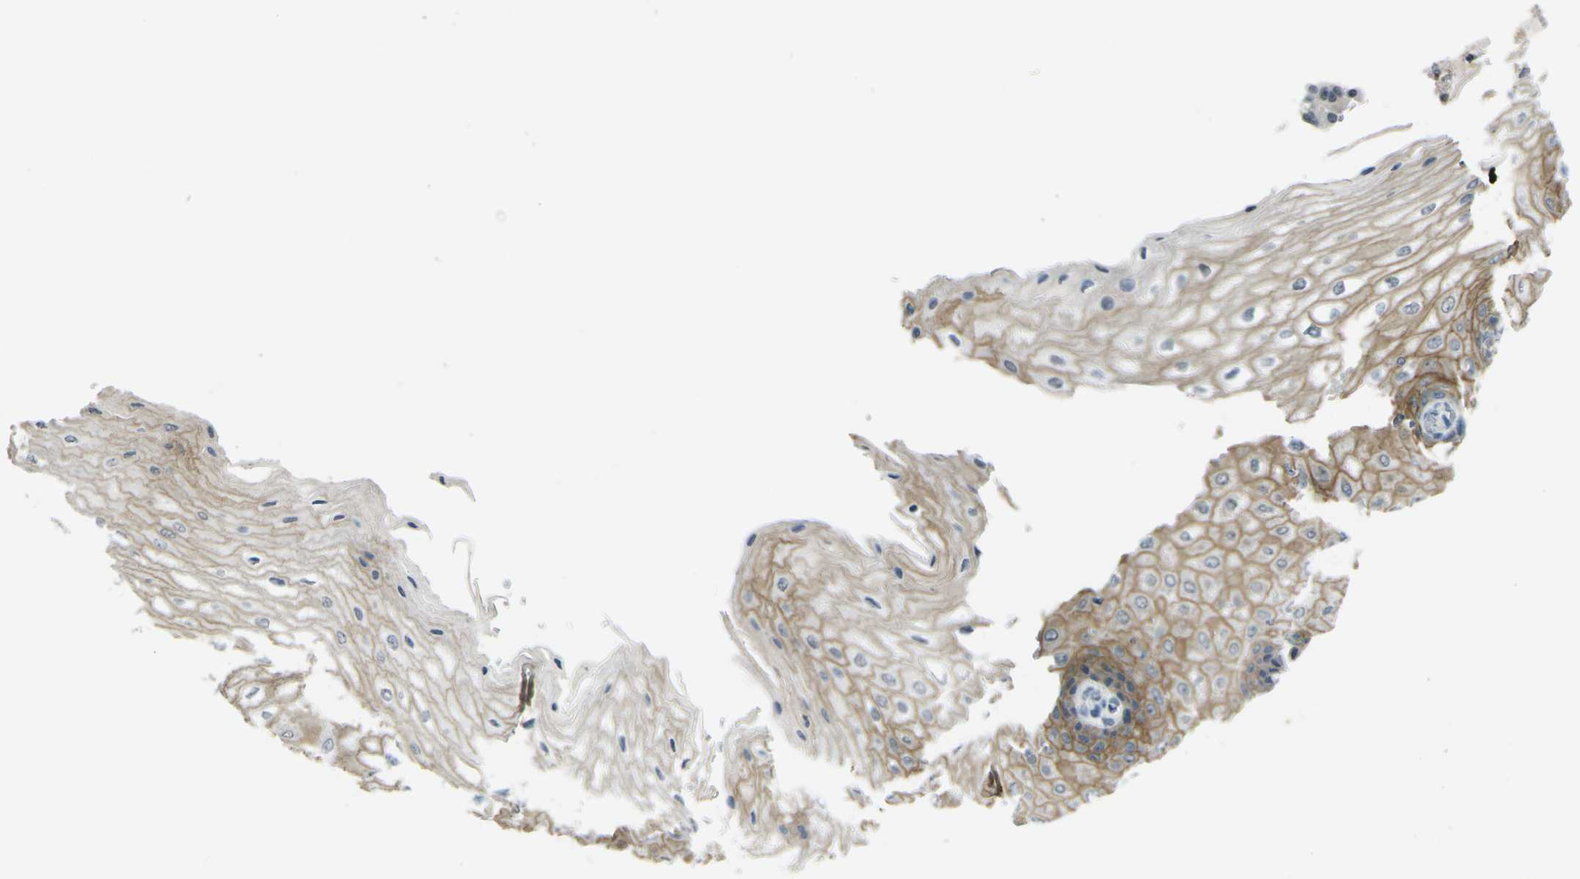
{"staining": {"intensity": "moderate", "quantity": ">75%", "location": "cytoplasmic/membranous"}, "tissue": "esophagus", "cell_type": "Squamous epithelial cells", "image_type": "normal", "snomed": [{"axis": "morphology", "description": "Normal tissue, NOS"}, {"axis": "topography", "description": "Esophagus"}], "caption": "A micrograph of esophagus stained for a protein demonstrates moderate cytoplasmic/membranous brown staining in squamous epithelial cells.", "gene": "SPTBN2", "patient": {"sex": "male", "age": 54}}